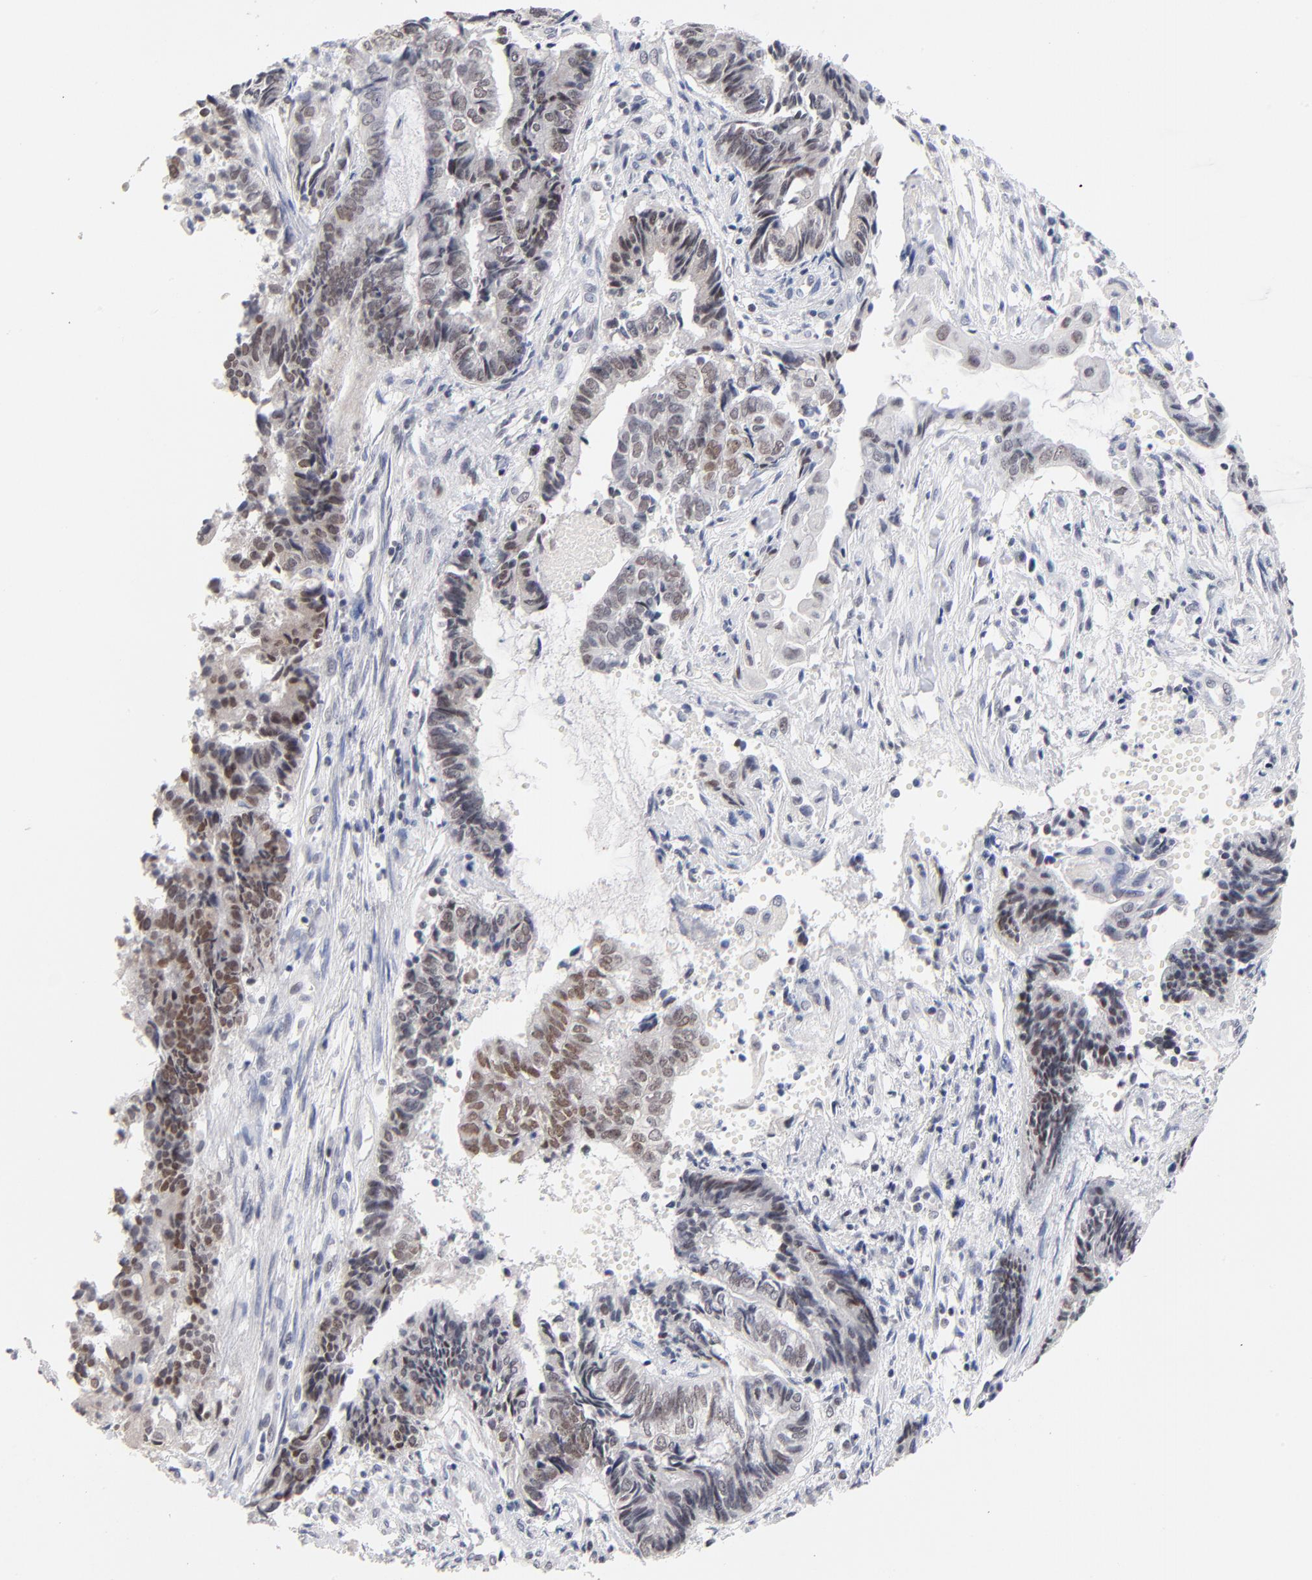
{"staining": {"intensity": "moderate", "quantity": "25%-75%", "location": "nuclear"}, "tissue": "endometrial cancer", "cell_type": "Tumor cells", "image_type": "cancer", "snomed": [{"axis": "morphology", "description": "Adenocarcinoma, NOS"}, {"axis": "topography", "description": "Uterus"}, {"axis": "topography", "description": "Endometrium"}], "caption": "Protein staining of endometrial adenocarcinoma tissue demonstrates moderate nuclear staining in approximately 25%-75% of tumor cells. Nuclei are stained in blue.", "gene": "ORC2", "patient": {"sex": "female", "age": 70}}